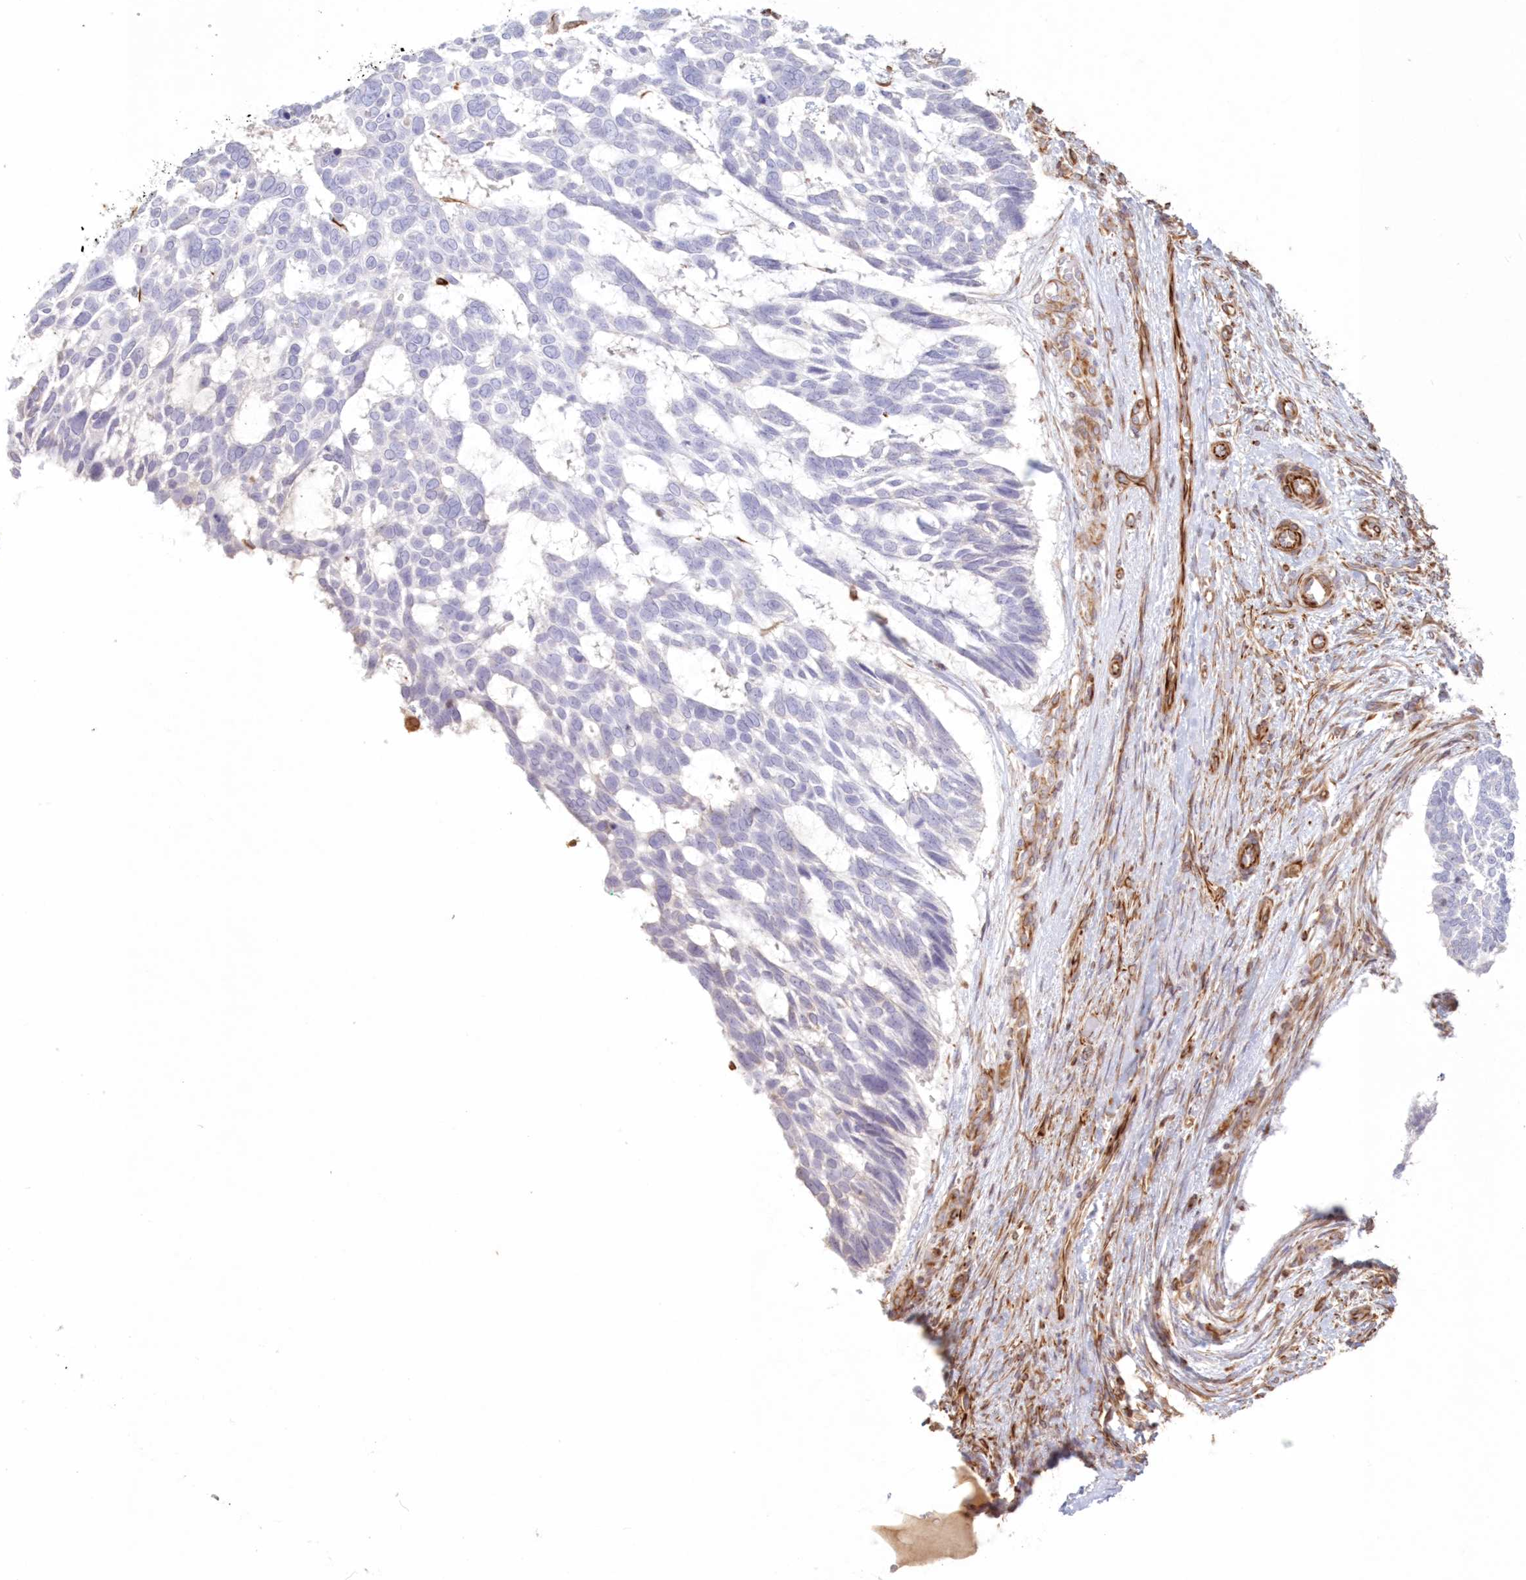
{"staining": {"intensity": "negative", "quantity": "none", "location": "none"}, "tissue": "skin cancer", "cell_type": "Tumor cells", "image_type": "cancer", "snomed": [{"axis": "morphology", "description": "Basal cell carcinoma"}, {"axis": "topography", "description": "Skin"}], "caption": "IHC histopathology image of neoplastic tissue: human basal cell carcinoma (skin) stained with DAB exhibits no significant protein positivity in tumor cells.", "gene": "DMRTB1", "patient": {"sex": "male", "age": 88}}